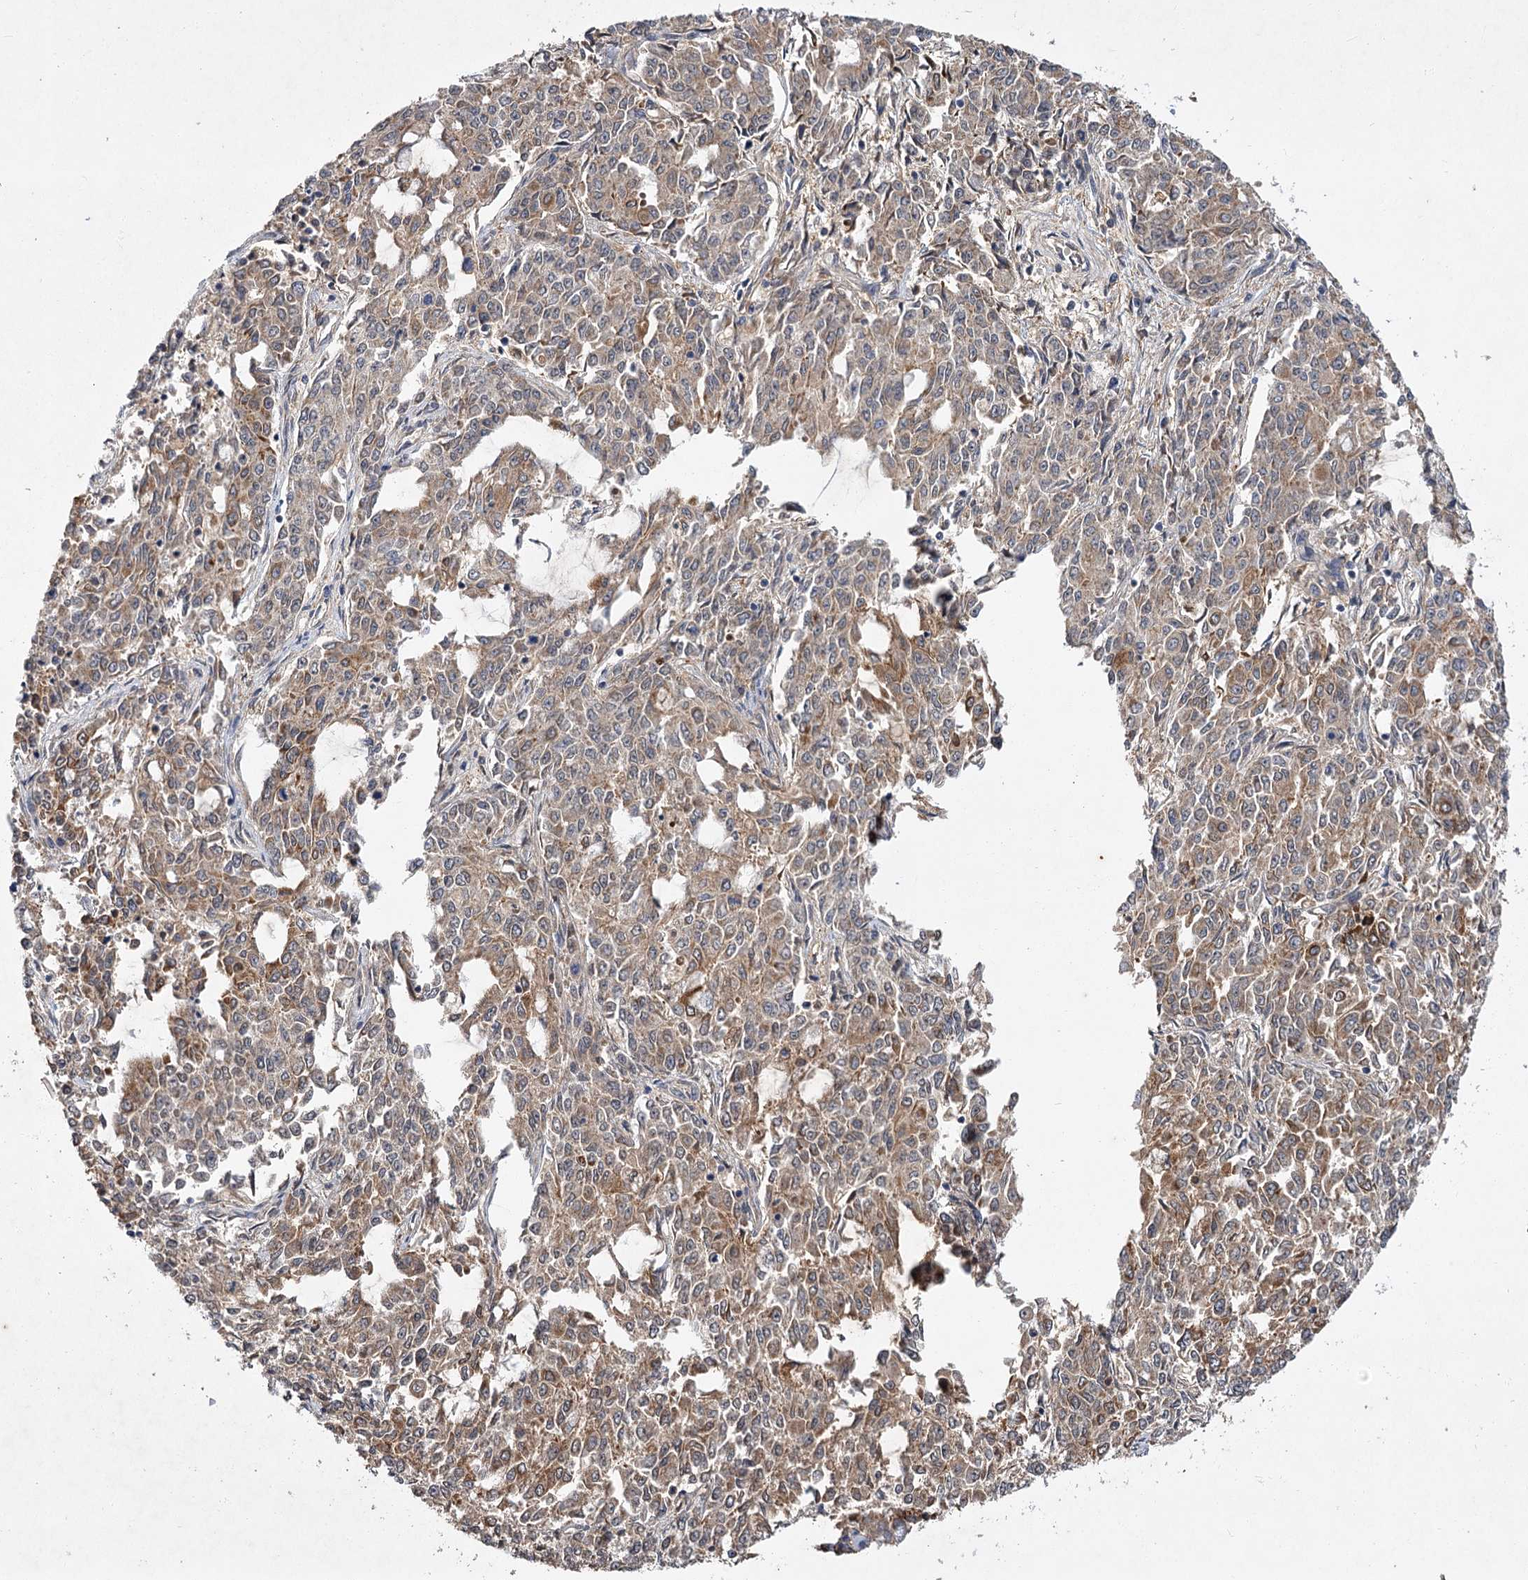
{"staining": {"intensity": "moderate", "quantity": "25%-75%", "location": "cytoplasmic/membranous"}, "tissue": "endometrial cancer", "cell_type": "Tumor cells", "image_type": "cancer", "snomed": [{"axis": "morphology", "description": "Adenocarcinoma, NOS"}, {"axis": "topography", "description": "Endometrium"}], "caption": "IHC of human adenocarcinoma (endometrial) demonstrates medium levels of moderate cytoplasmic/membranous staining in approximately 25%-75% of tumor cells.", "gene": "MFN1", "patient": {"sex": "female", "age": 50}}